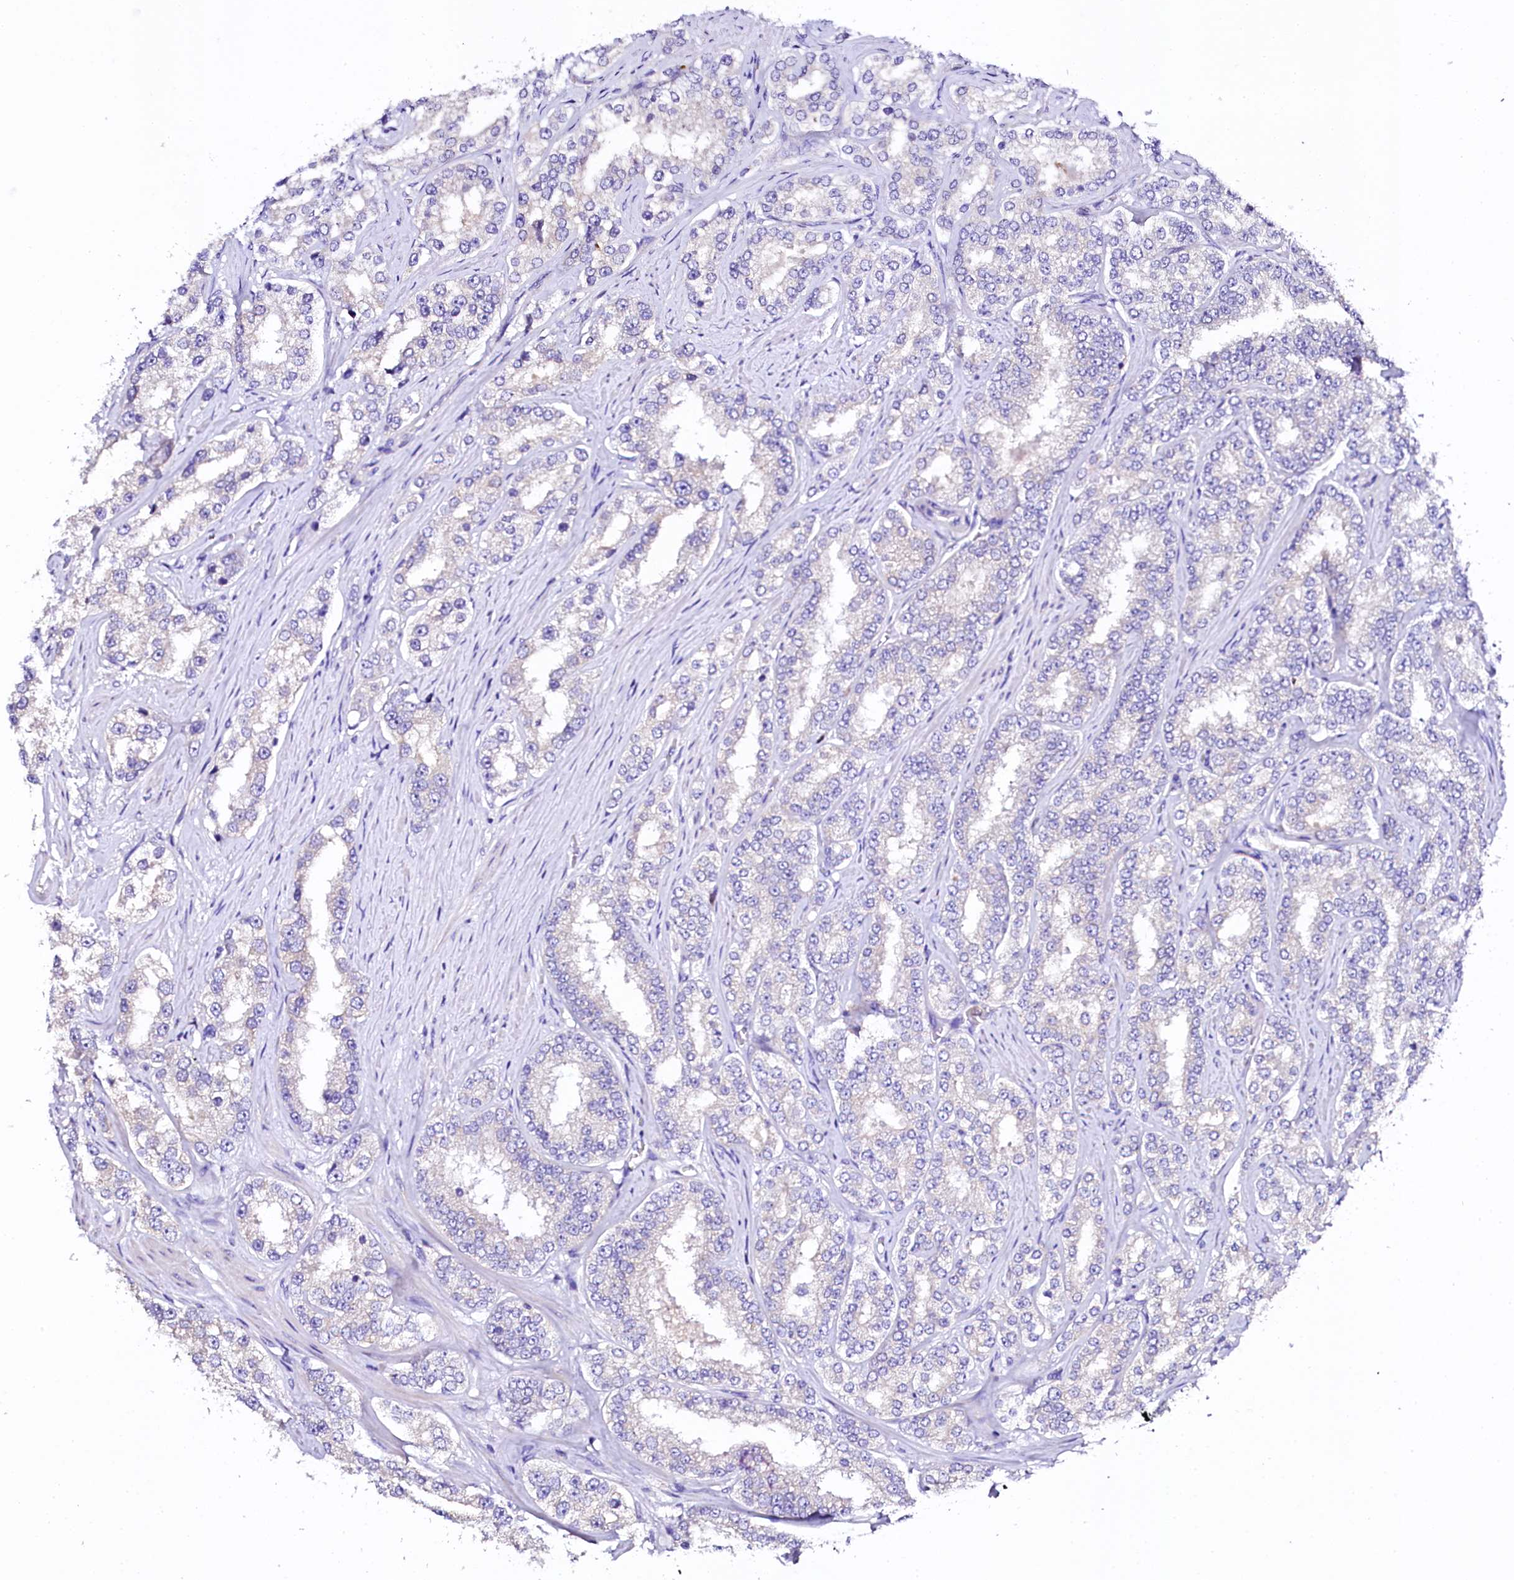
{"staining": {"intensity": "negative", "quantity": "none", "location": "none"}, "tissue": "prostate cancer", "cell_type": "Tumor cells", "image_type": "cancer", "snomed": [{"axis": "morphology", "description": "Normal tissue, NOS"}, {"axis": "morphology", "description": "Adenocarcinoma, High grade"}, {"axis": "topography", "description": "Prostate"}], "caption": "Immunohistochemistry (IHC) histopathology image of neoplastic tissue: human prostate high-grade adenocarcinoma stained with DAB (3,3'-diaminobenzidine) shows no significant protein positivity in tumor cells. (Stains: DAB immunohistochemistry (IHC) with hematoxylin counter stain, Microscopy: brightfield microscopy at high magnification).", "gene": "NAA16", "patient": {"sex": "male", "age": 83}}